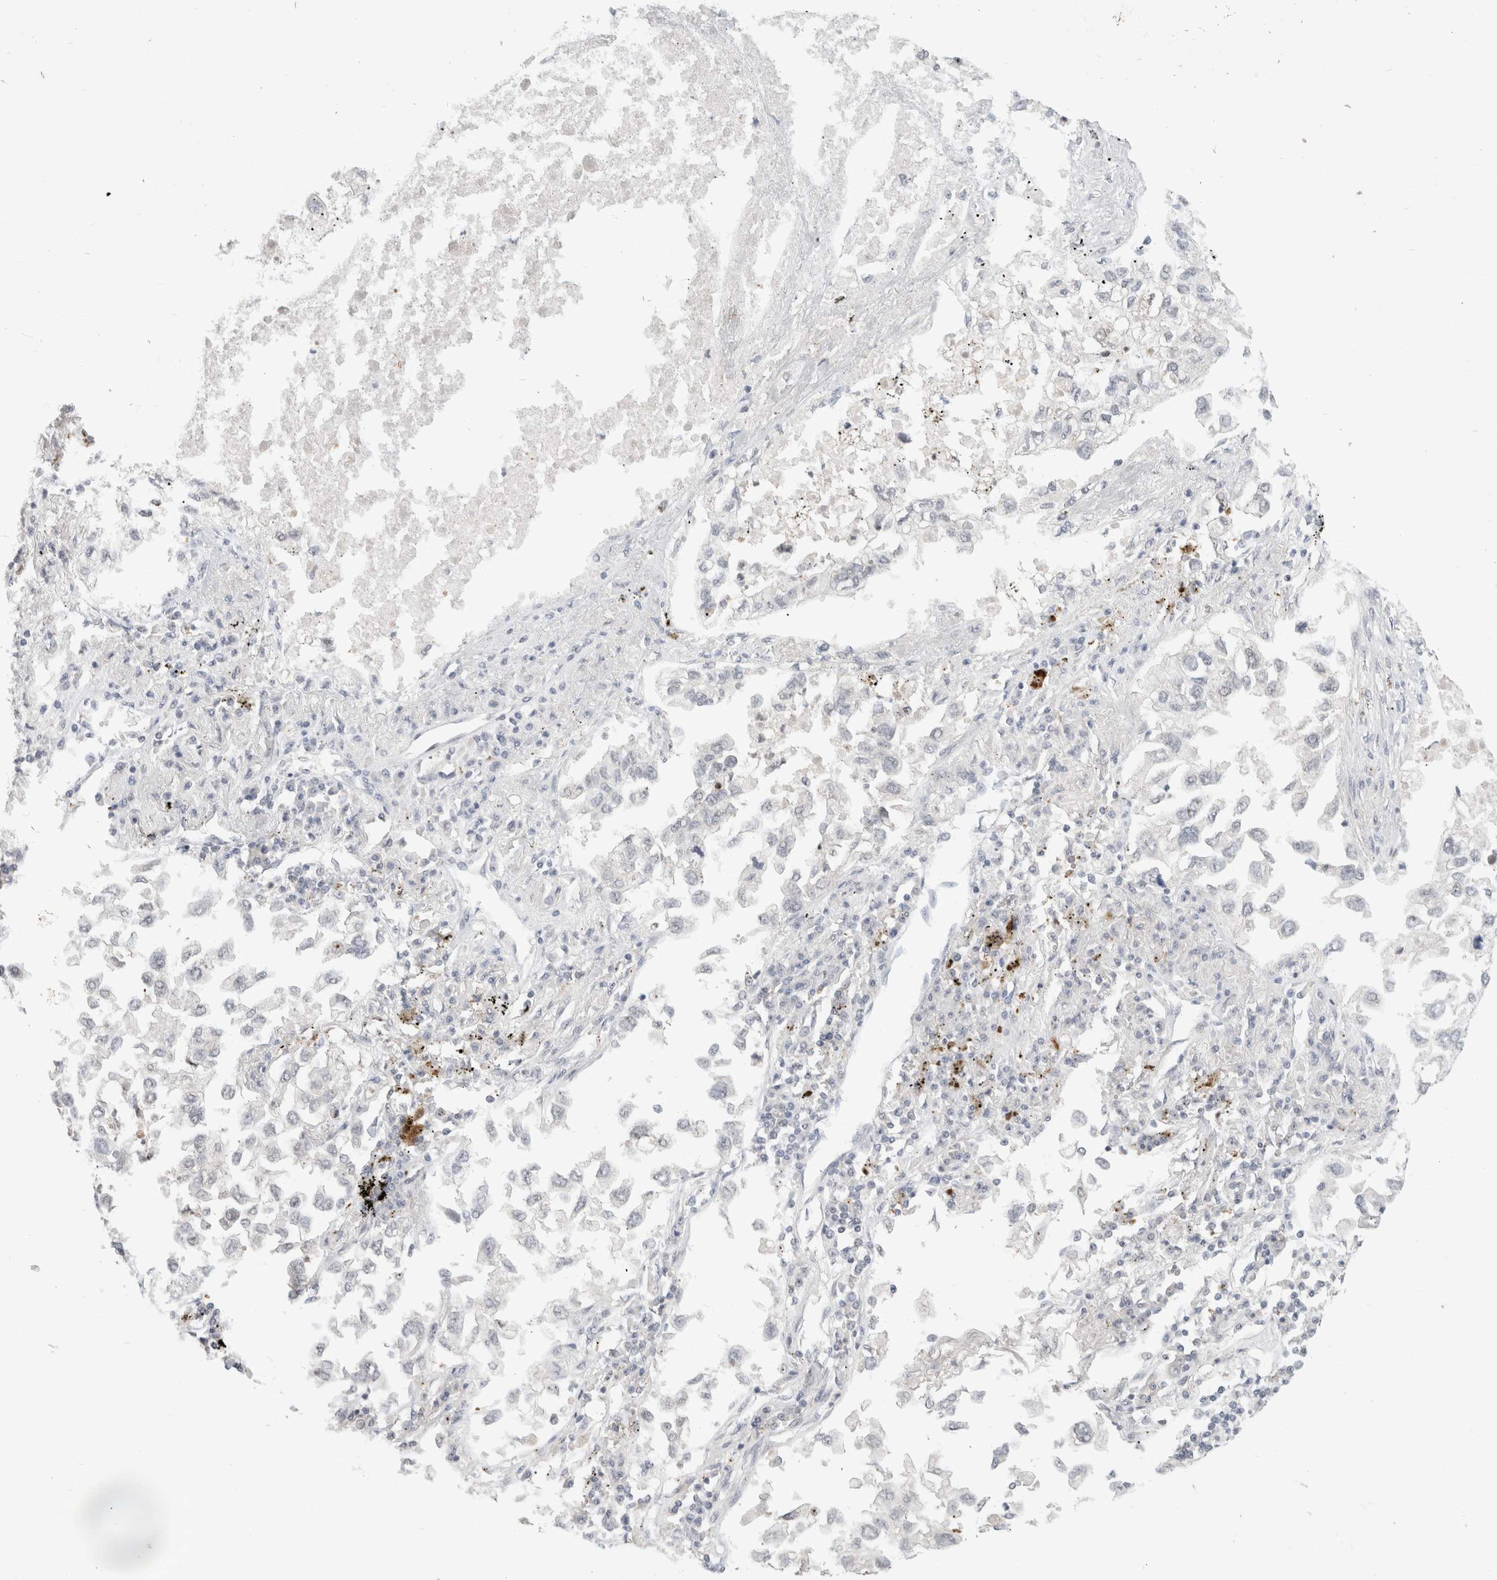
{"staining": {"intensity": "negative", "quantity": "none", "location": "none"}, "tissue": "lung cancer", "cell_type": "Tumor cells", "image_type": "cancer", "snomed": [{"axis": "morphology", "description": "Inflammation, NOS"}, {"axis": "morphology", "description": "Adenocarcinoma, NOS"}, {"axis": "topography", "description": "Lung"}], "caption": "Micrograph shows no protein positivity in tumor cells of lung adenocarcinoma tissue.", "gene": "SENP6", "patient": {"sex": "male", "age": 63}}